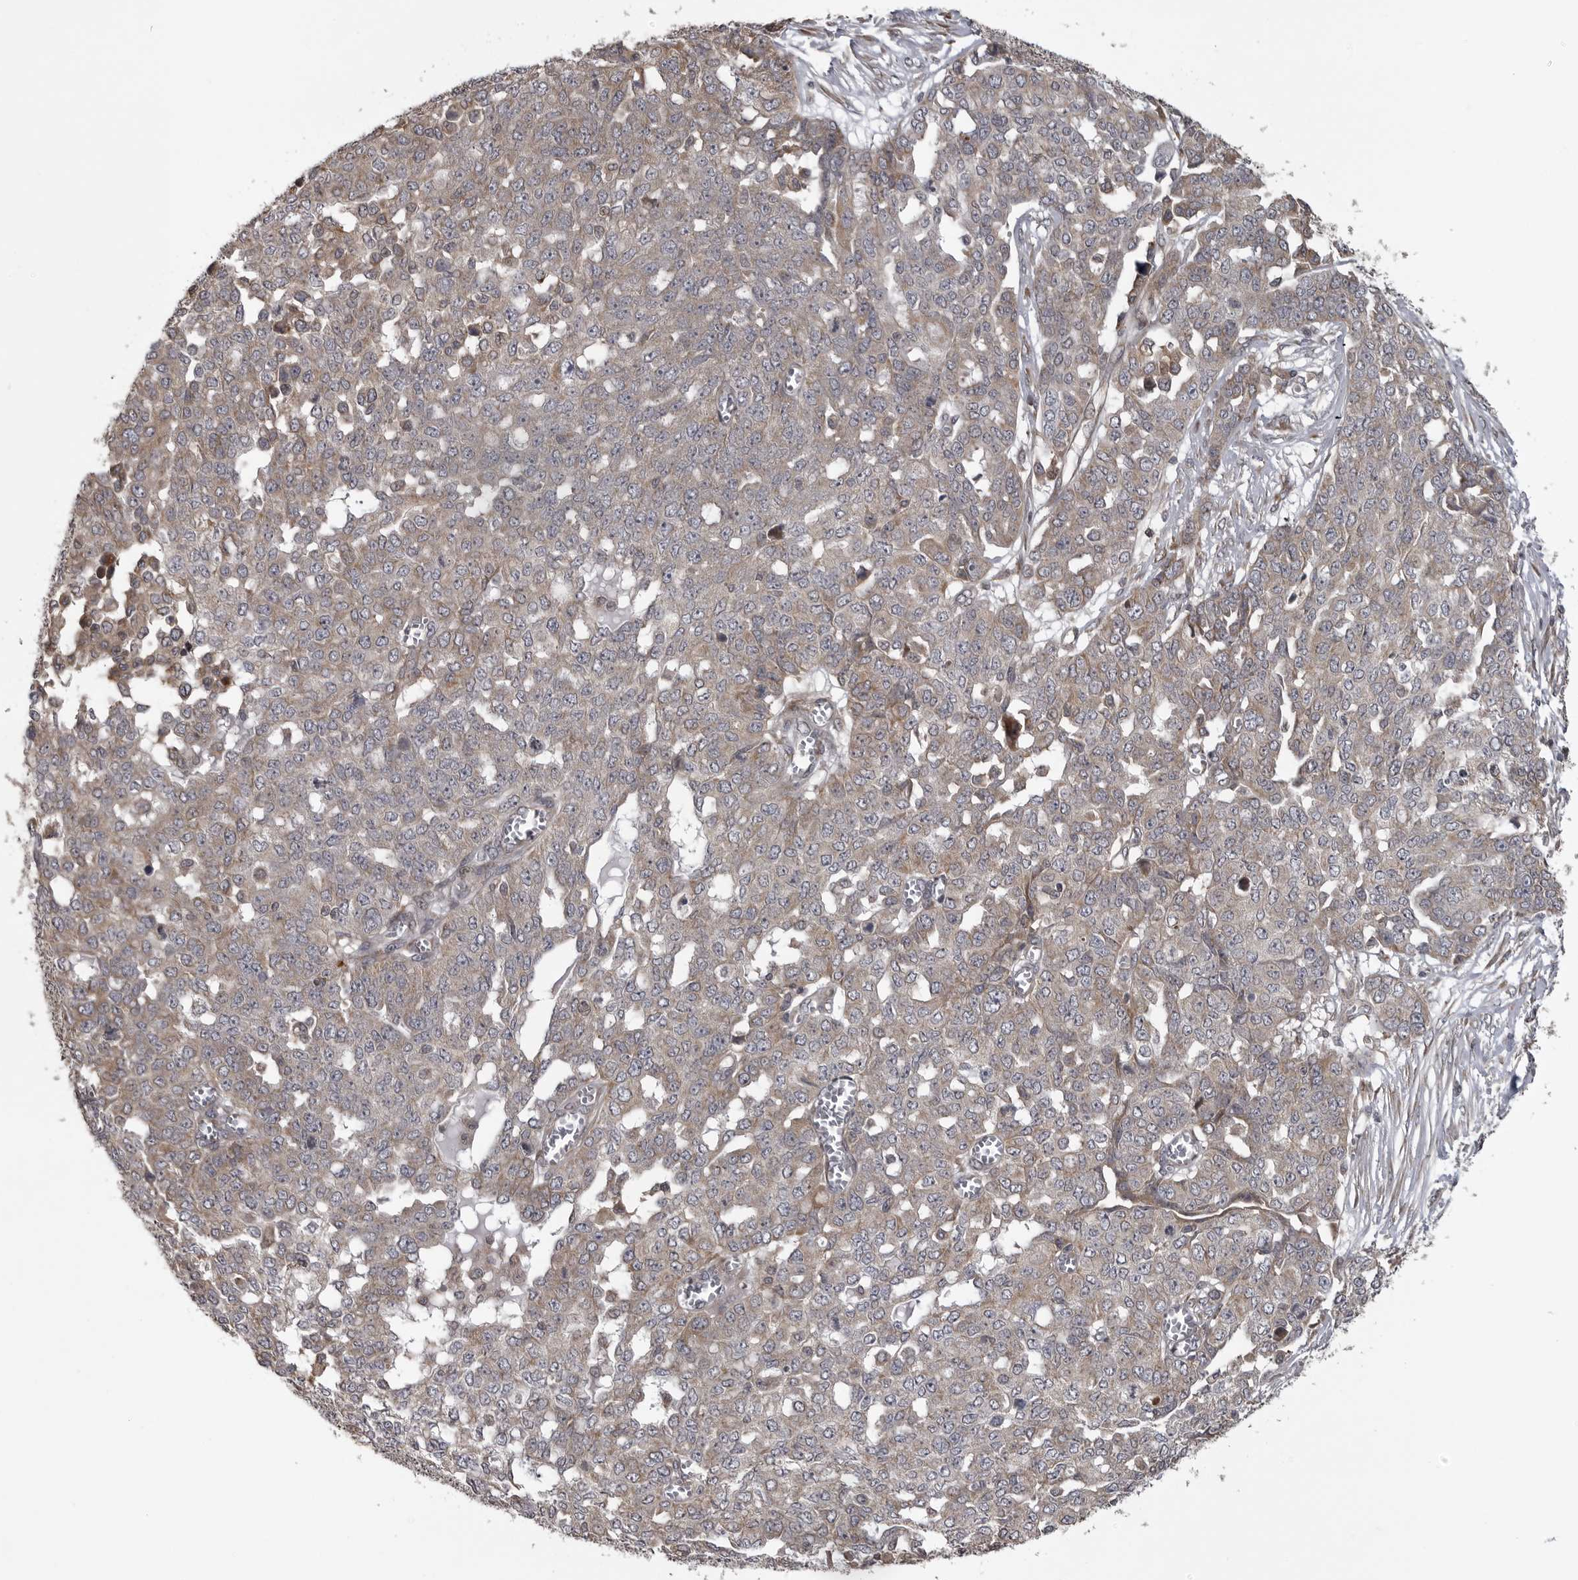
{"staining": {"intensity": "weak", "quantity": "25%-75%", "location": "cytoplasmic/membranous"}, "tissue": "ovarian cancer", "cell_type": "Tumor cells", "image_type": "cancer", "snomed": [{"axis": "morphology", "description": "Cystadenocarcinoma, serous, NOS"}, {"axis": "topography", "description": "Soft tissue"}, {"axis": "topography", "description": "Ovary"}], "caption": "High-magnification brightfield microscopy of ovarian cancer stained with DAB (3,3'-diaminobenzidine) (brown) and counterstained with hematoxylin (blue). tumor cells exhibit weak cytoplasmic/membranous positivity is identified in approximately25%-75% of cells. The staining is performed using DAB (3,3'-diaminobenzidine) brown chromogen to label protein expression. The nuclei are counter-stained blue using hematoxylin.", "gene": "ZNRF1", "patient": {"sex": "female", "age": 57}}